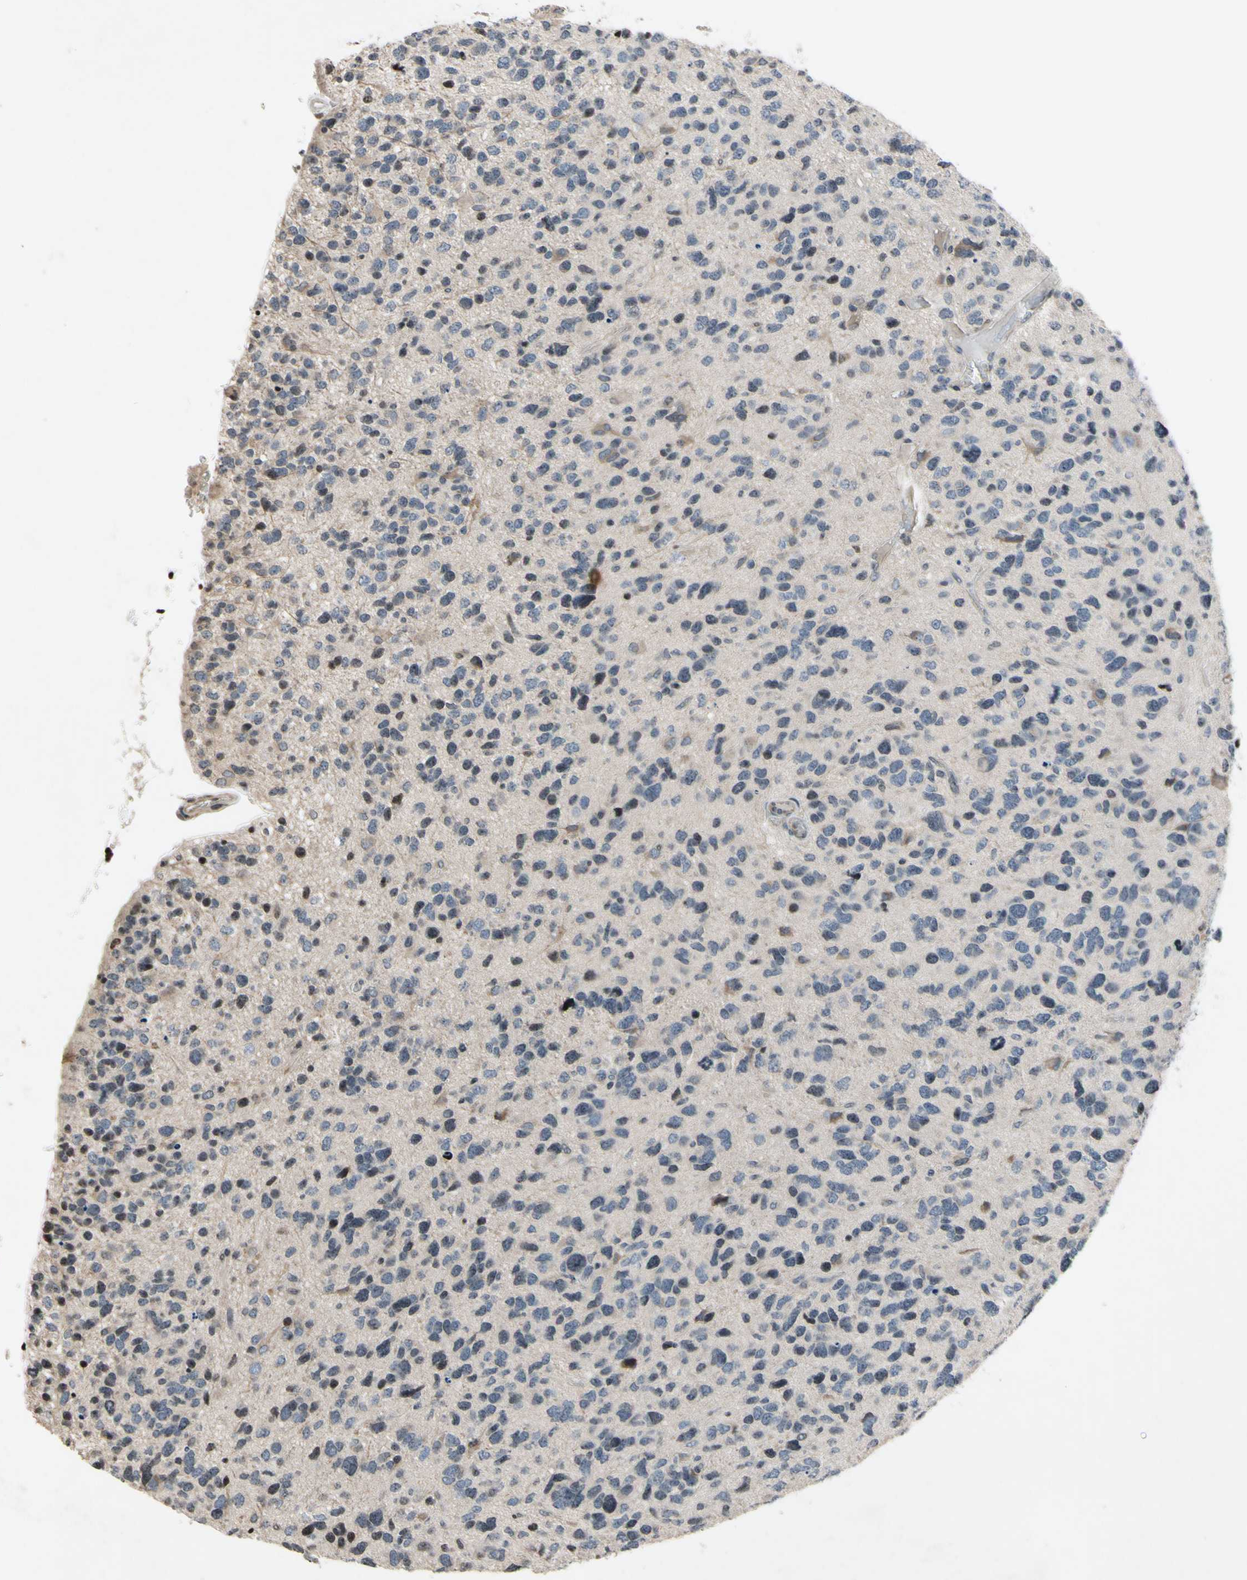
{"staining": {"intensity": "negative", "quantity": "none", "location": "none"}, "tissue": "glioma", "cell_type": "Tumor cells", "image_type": "cancer", "snomed": [{"axis": "morphology", "description": "Glioma, malignant, High grade"}, {"axis": "topography", "description": "Brain"}], "caption": "Histopathology image shows no protein positivity in tumor cells of glioma tissue.", "gene": "ARG1", "patient": {"sex": "female", "age": 58}}